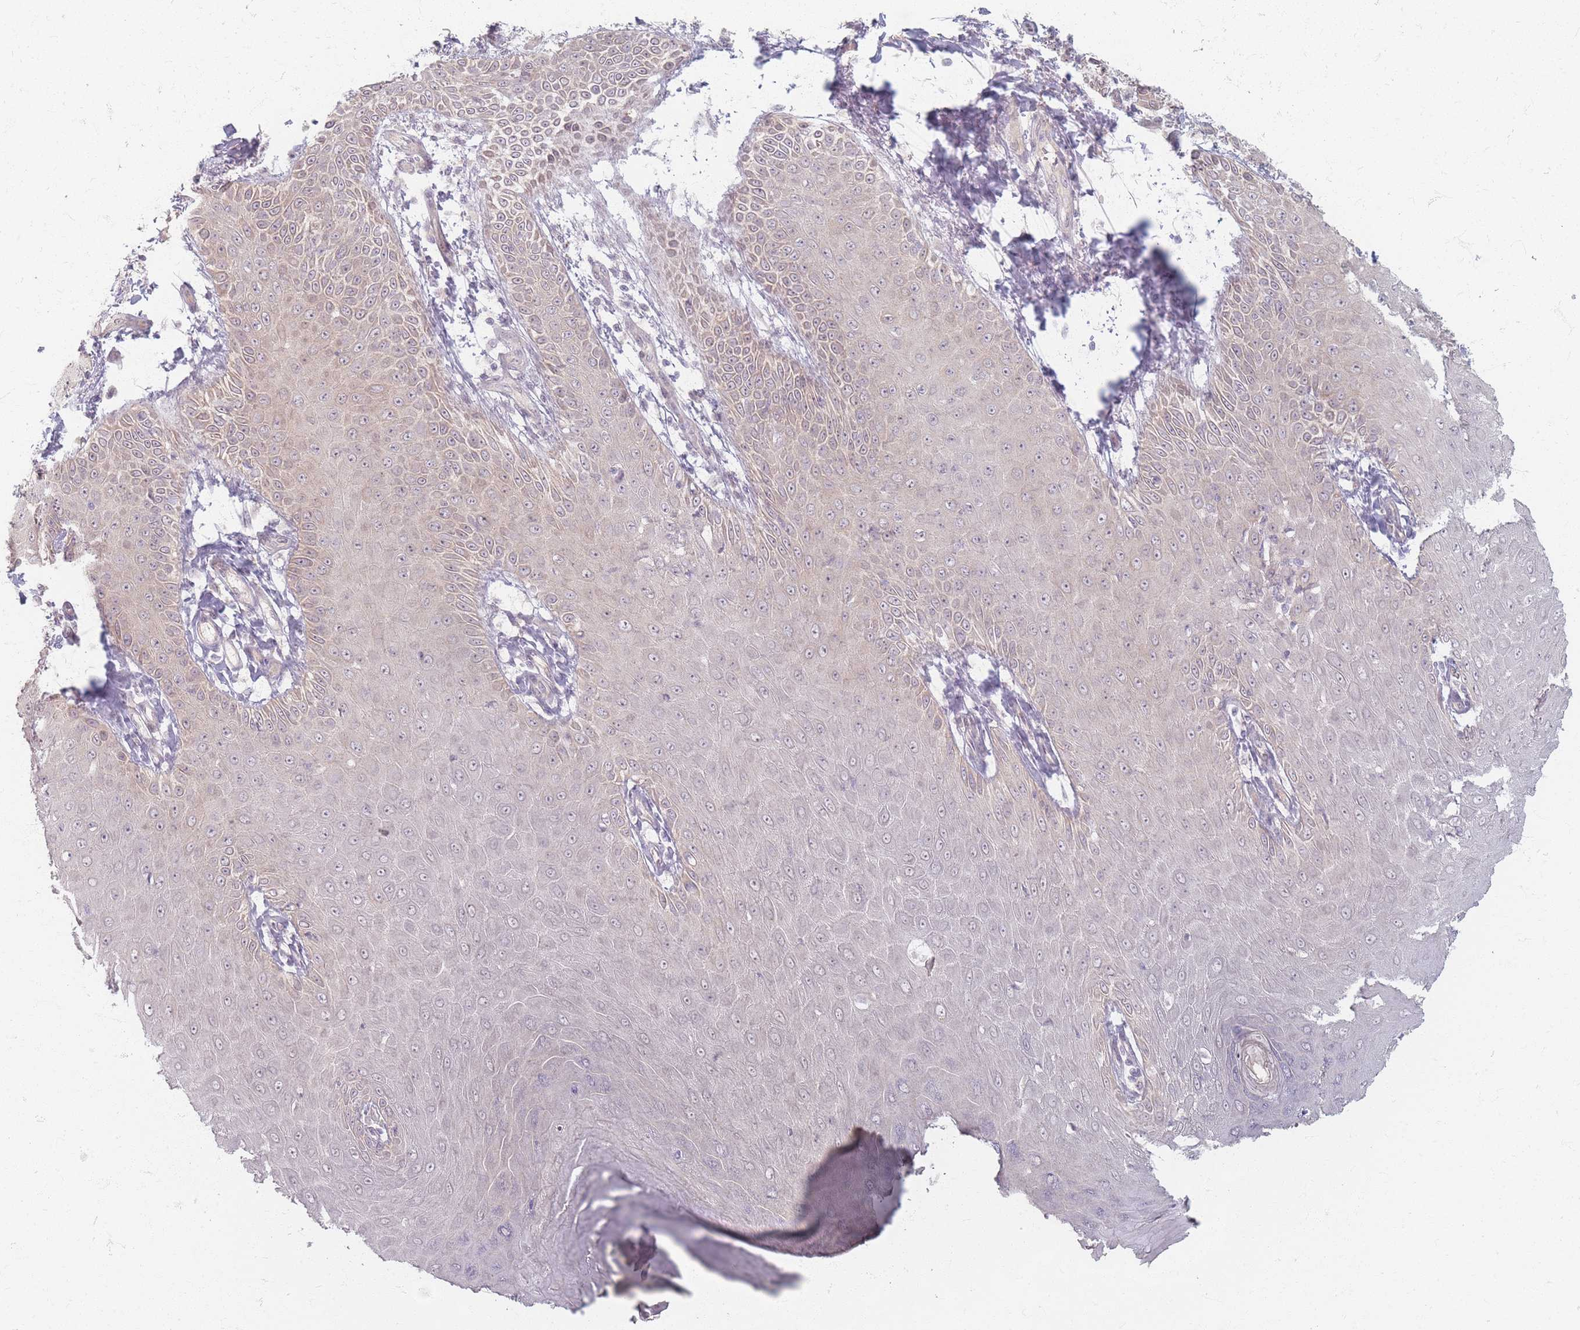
{"staining": {"intensity": "weak", "quantity": "<25%", "location": "cytoplasmic/membranous"}, "tissue": "skin cancer", "cell_type": "Tumor cells", "image_type": "cancer", "snomed": [{"axis": "morphology", "description": "Squamous cell carcinoma, NOS"}, {"axis": "topography", "description": "Skin"}], "caption": "A photomicrograph of human skin squamous cell carcinoma is negative for staining in tumor cells.", "gene": "GABRA6", "patient": {"sex": "male", "age": 70}}